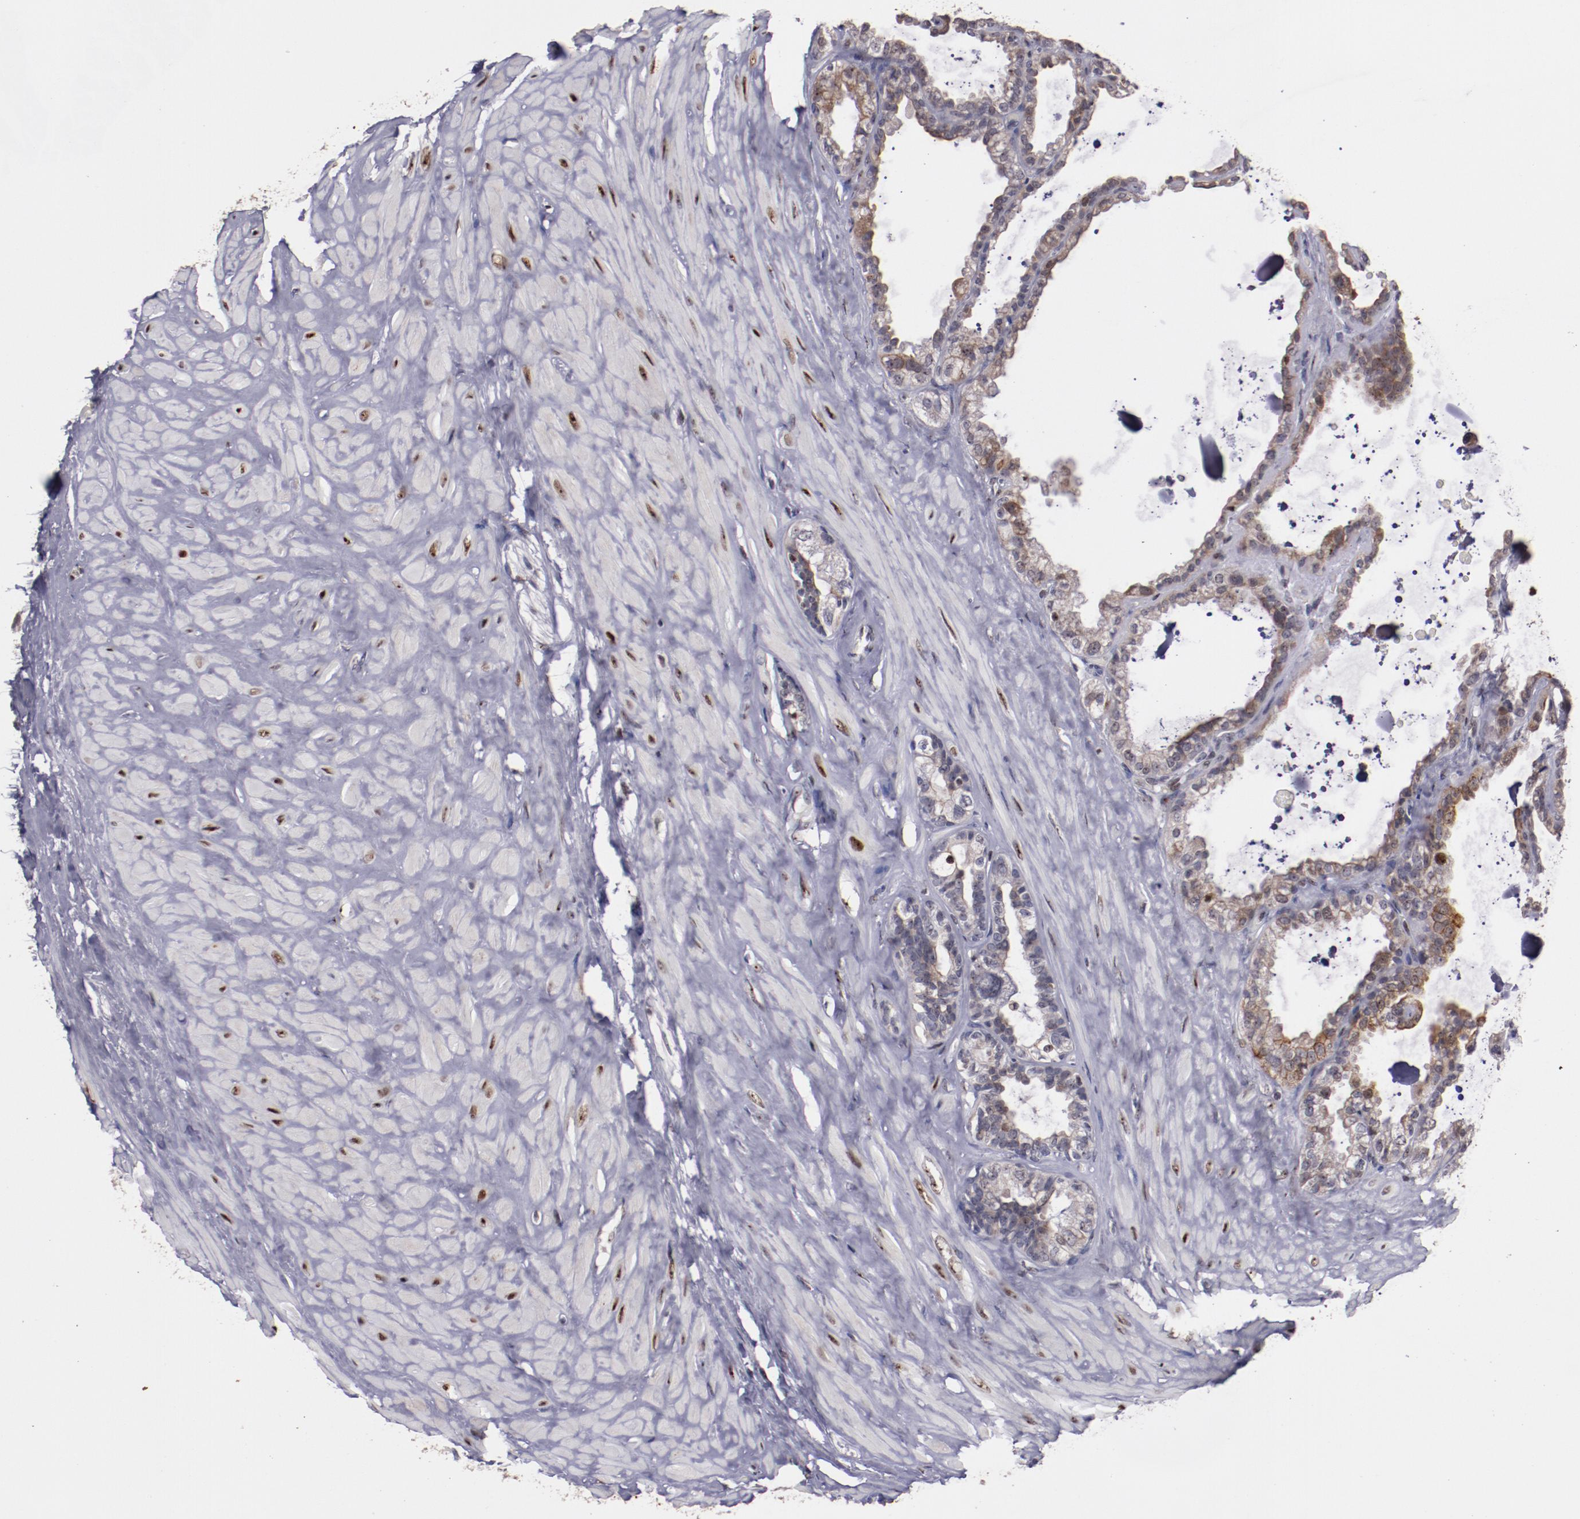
{"staining": {"intensity": "moderate", "quantity": "<25%", "location": "cytoplasmic/membranous,nuclear"}, "tissue": "seminal vesicle", "cell_type": "Glandular cells", "image_type": "normal", "snomed": [{"axis": "morphology", "description": "Normal tissue, NOS"}, {"axis": "morphology", "description": "Inflammation, NOS"}, {"axis": "topography", "description": "Urinary bladder"}, {"axis": "topography", "description": "Prostate"}, {"axis": "topography", "description": "Seminal veicle"}], "caption": "Immunohistochemistry (IHC) photomicrograph of normal human seminal vesicle stained for a protein (brown), which demonstrates low levels of moderate cytoplasmic/membranous,nuclear staining in approximately <25% of glandular cells.", "gene": "DDX24", "patient": {"sex": "male", "age": 82}}